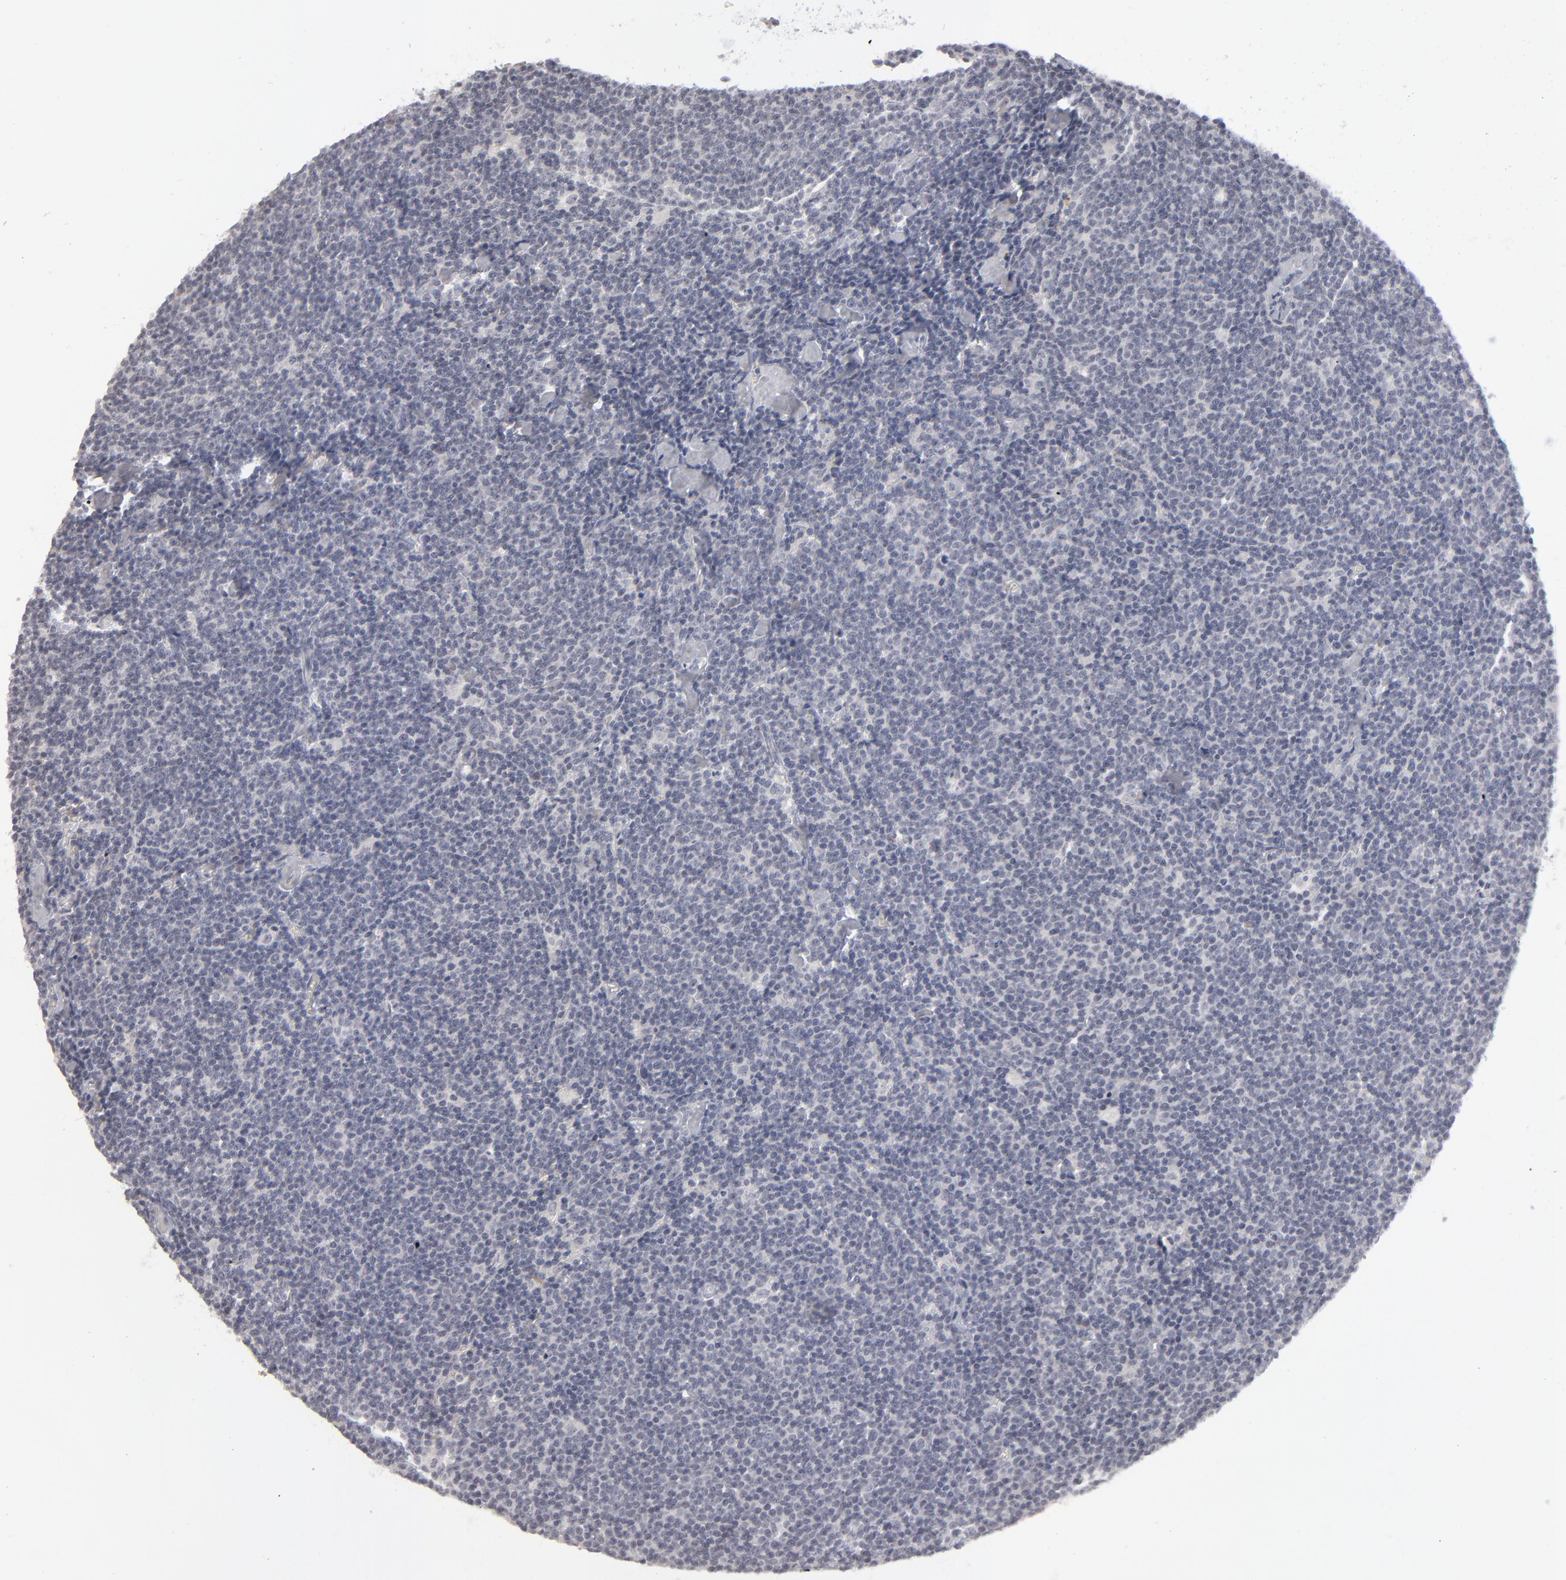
{"staining": {"intensity": "negative", "quantity": "none", "location": "none"}, "tissue": "lymphoma", "cell_type": "Tumor cells", "image_type": "cancer", "snomed": [{"axis": "morphology", "description": "Malignant lymphoma, non-Hodgkin's type, Low grade"}, {"axis": "topography", "description": "Lymph node"}], "caption": "Immunohistochemistry of malignant lymphoma, non-Hodgkin's type (low-grade) reveals no expression in tumor cells.", "gene": "KIAA1210", "patient": {"sex": "male", "age": 65}}